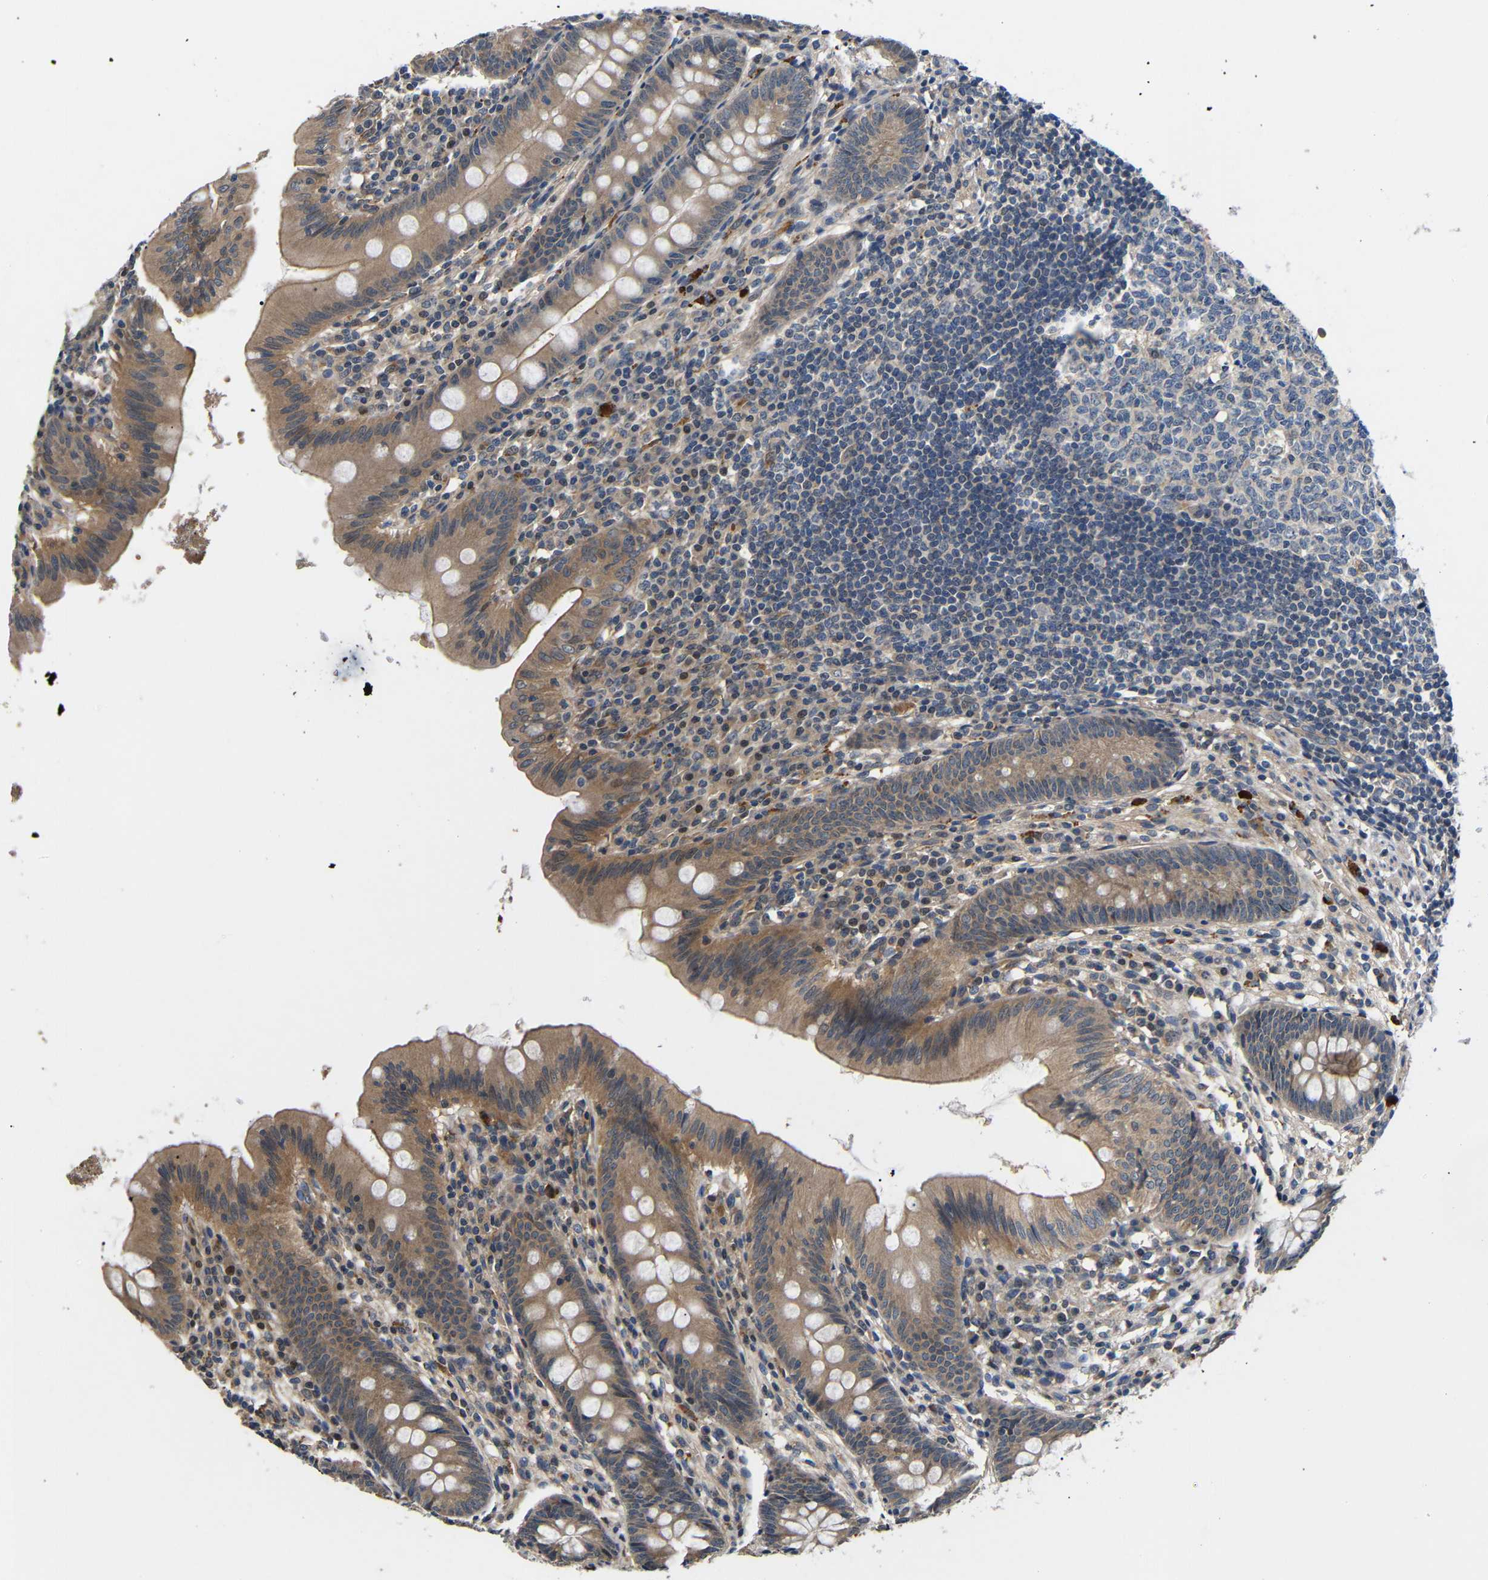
{"staining": {"intensity": "moderate", "quantity": ">75%", "location": "cytoplasmic/membranous"}, "tissue": "appendix", "cell_type": "Glandular cells", "image_type": "normal", "snomed": [{"axis": "morphology", "description": "Normal tissue, NOS"}, {"axis": "topography", "description": "Appendix"}], "caption": "A high-resolution photomicrograph shows immunohistochemistry staining of unremarkable appendix, which shows moderate cytoplasmic/membranous expression in approximately >75% of glandular cells. (DAB IHC with brightfield microscopy, high magnification).", "gene": "DDR1", "patient": {"sex": "male", "age": 56}}